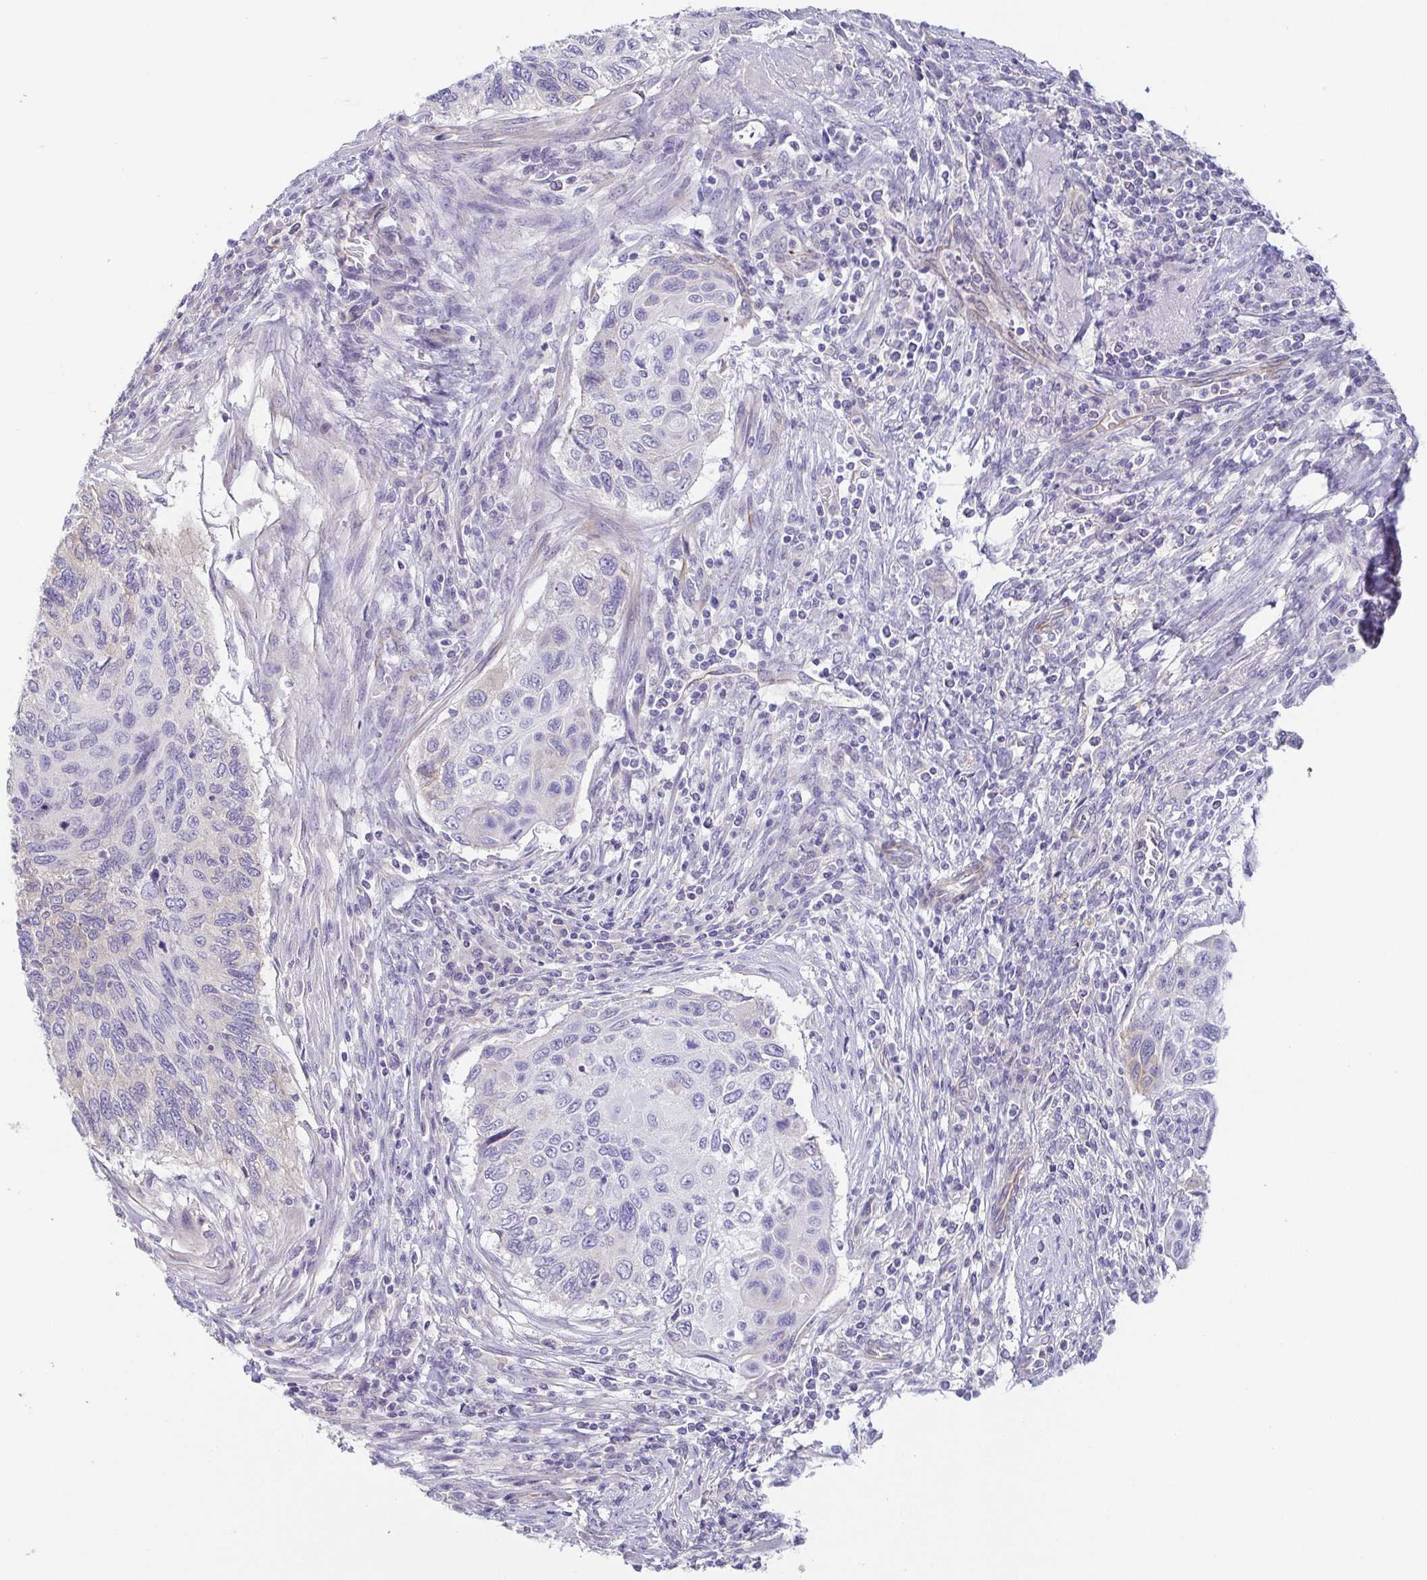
{"staining": {"intensity": "negative", "quantity": "none", "location": "none"}, "tissue": "cervical cancer", "cell_type": "Tumor cells", "image_type": "cancer", "snomed": [{"axis": "morphology", "description": "Squamous cell carcinoma, NOS"}, {"axis": "topography", "description": "Cervix"}], "caption": "High magnification brightfield microscopy of squamous cell carcinoma (cervical) stained with DAB (3,3'-diaminobenzidine) (brown) and counterstained with hematoxylin (blue): tumor cells show no significant staining. (DAB (3,3'-diaminobenzidine) immunohistochemistry (IHC), high magnification).", "gene": "COL17A1", "patient": {"sex": "female", "age": 70}}